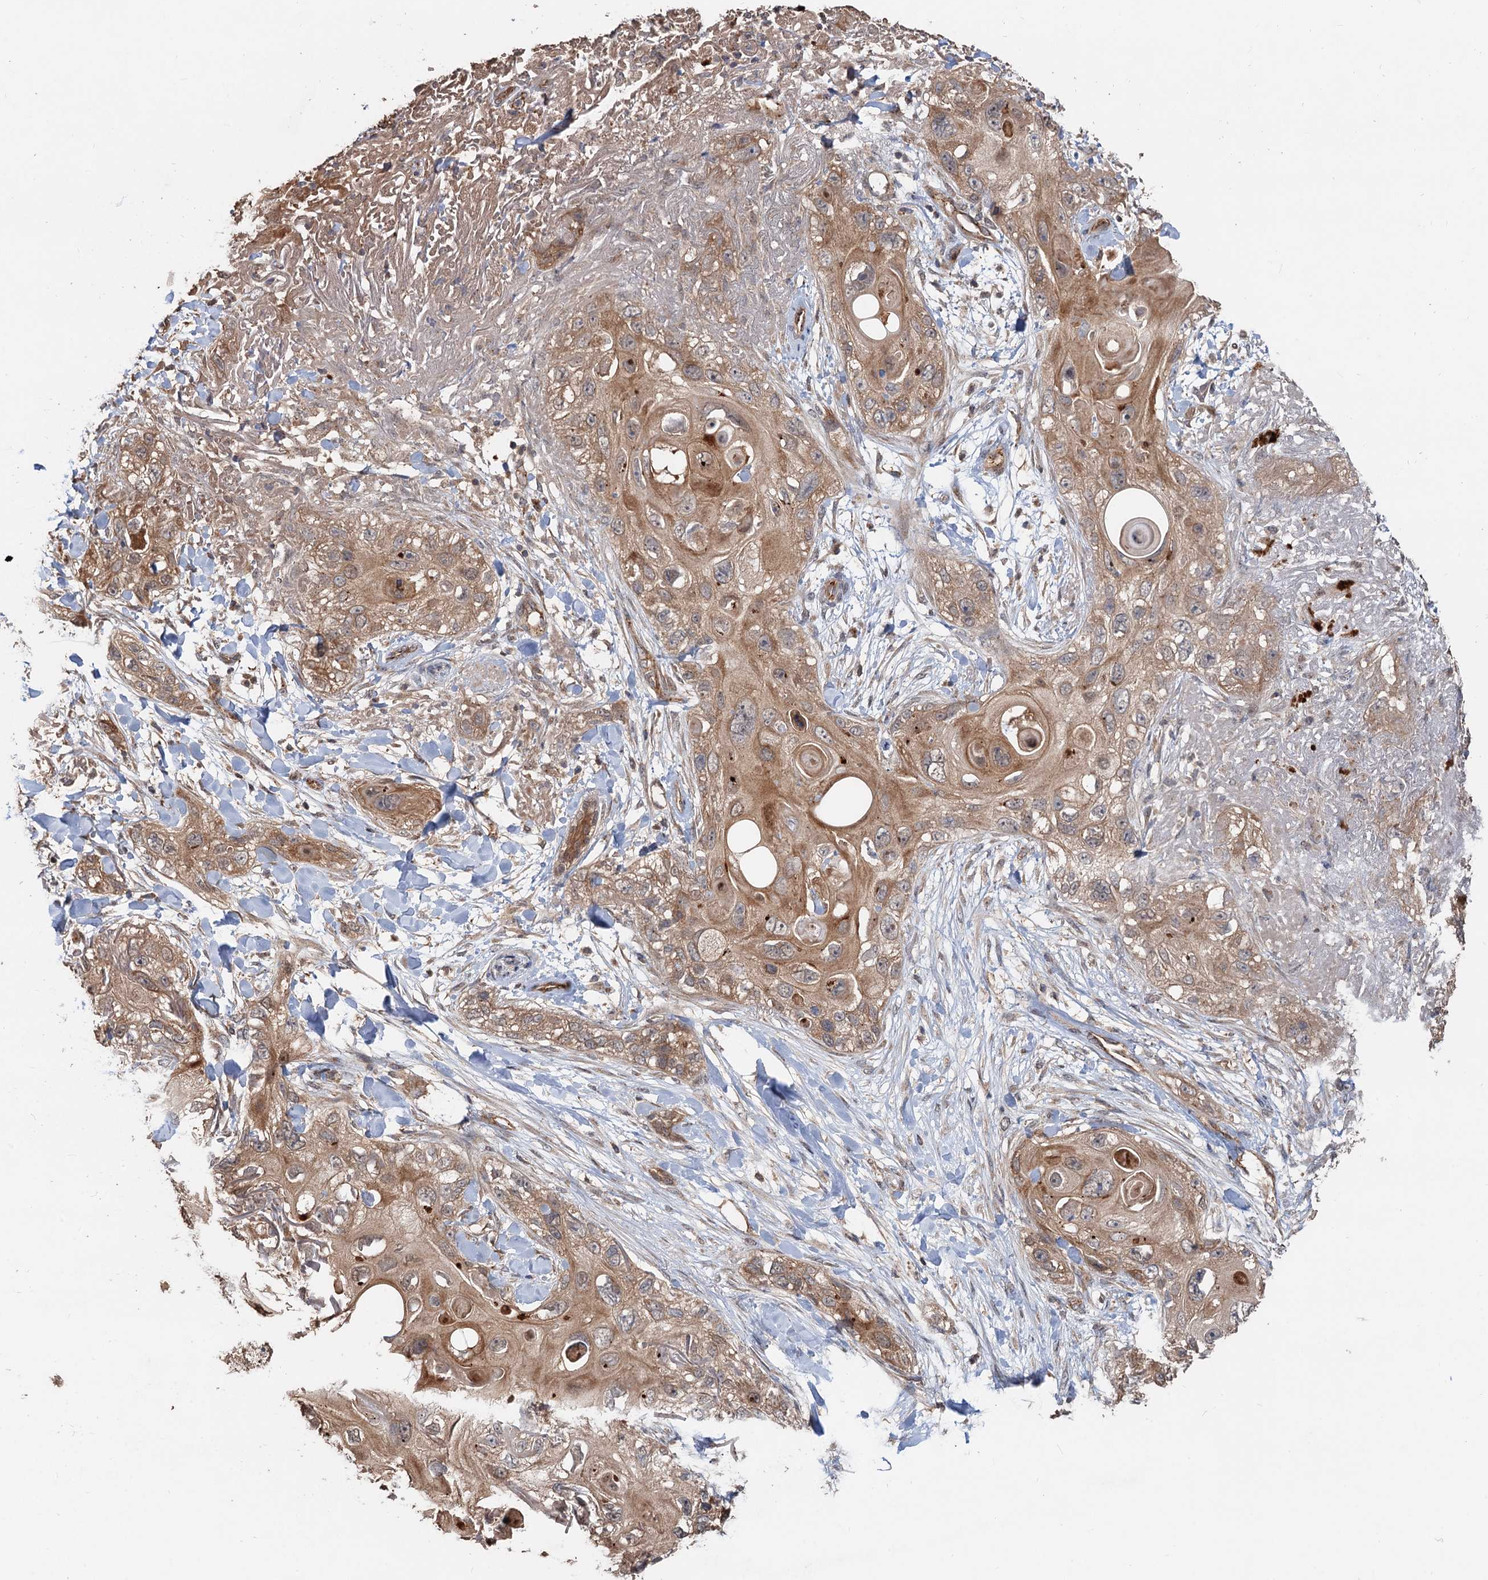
{"staining": {"intensity": "moderate", "quantity": ">75%", "location": "cytoplasmic/membranous"}, "tissue": "skin cancer", "cell_type": "Tumor cells", "image_type": "cancer", "snomed": [{"axis": "morphology", "description": "Normal tissue, NOS"}, {"axis": "morphology", "description": "Squamous cell carcinoma, NOS"}, {"axis": "topography", "description": "Skin"}], "caption": "A medium amount of moderate cytoplasmic/membranous positivity is appreciated in about >75% of tumor cells in skin cancer tissue.", "gene": "DEXI", "patient": {"sex": "male", "age": 72}}